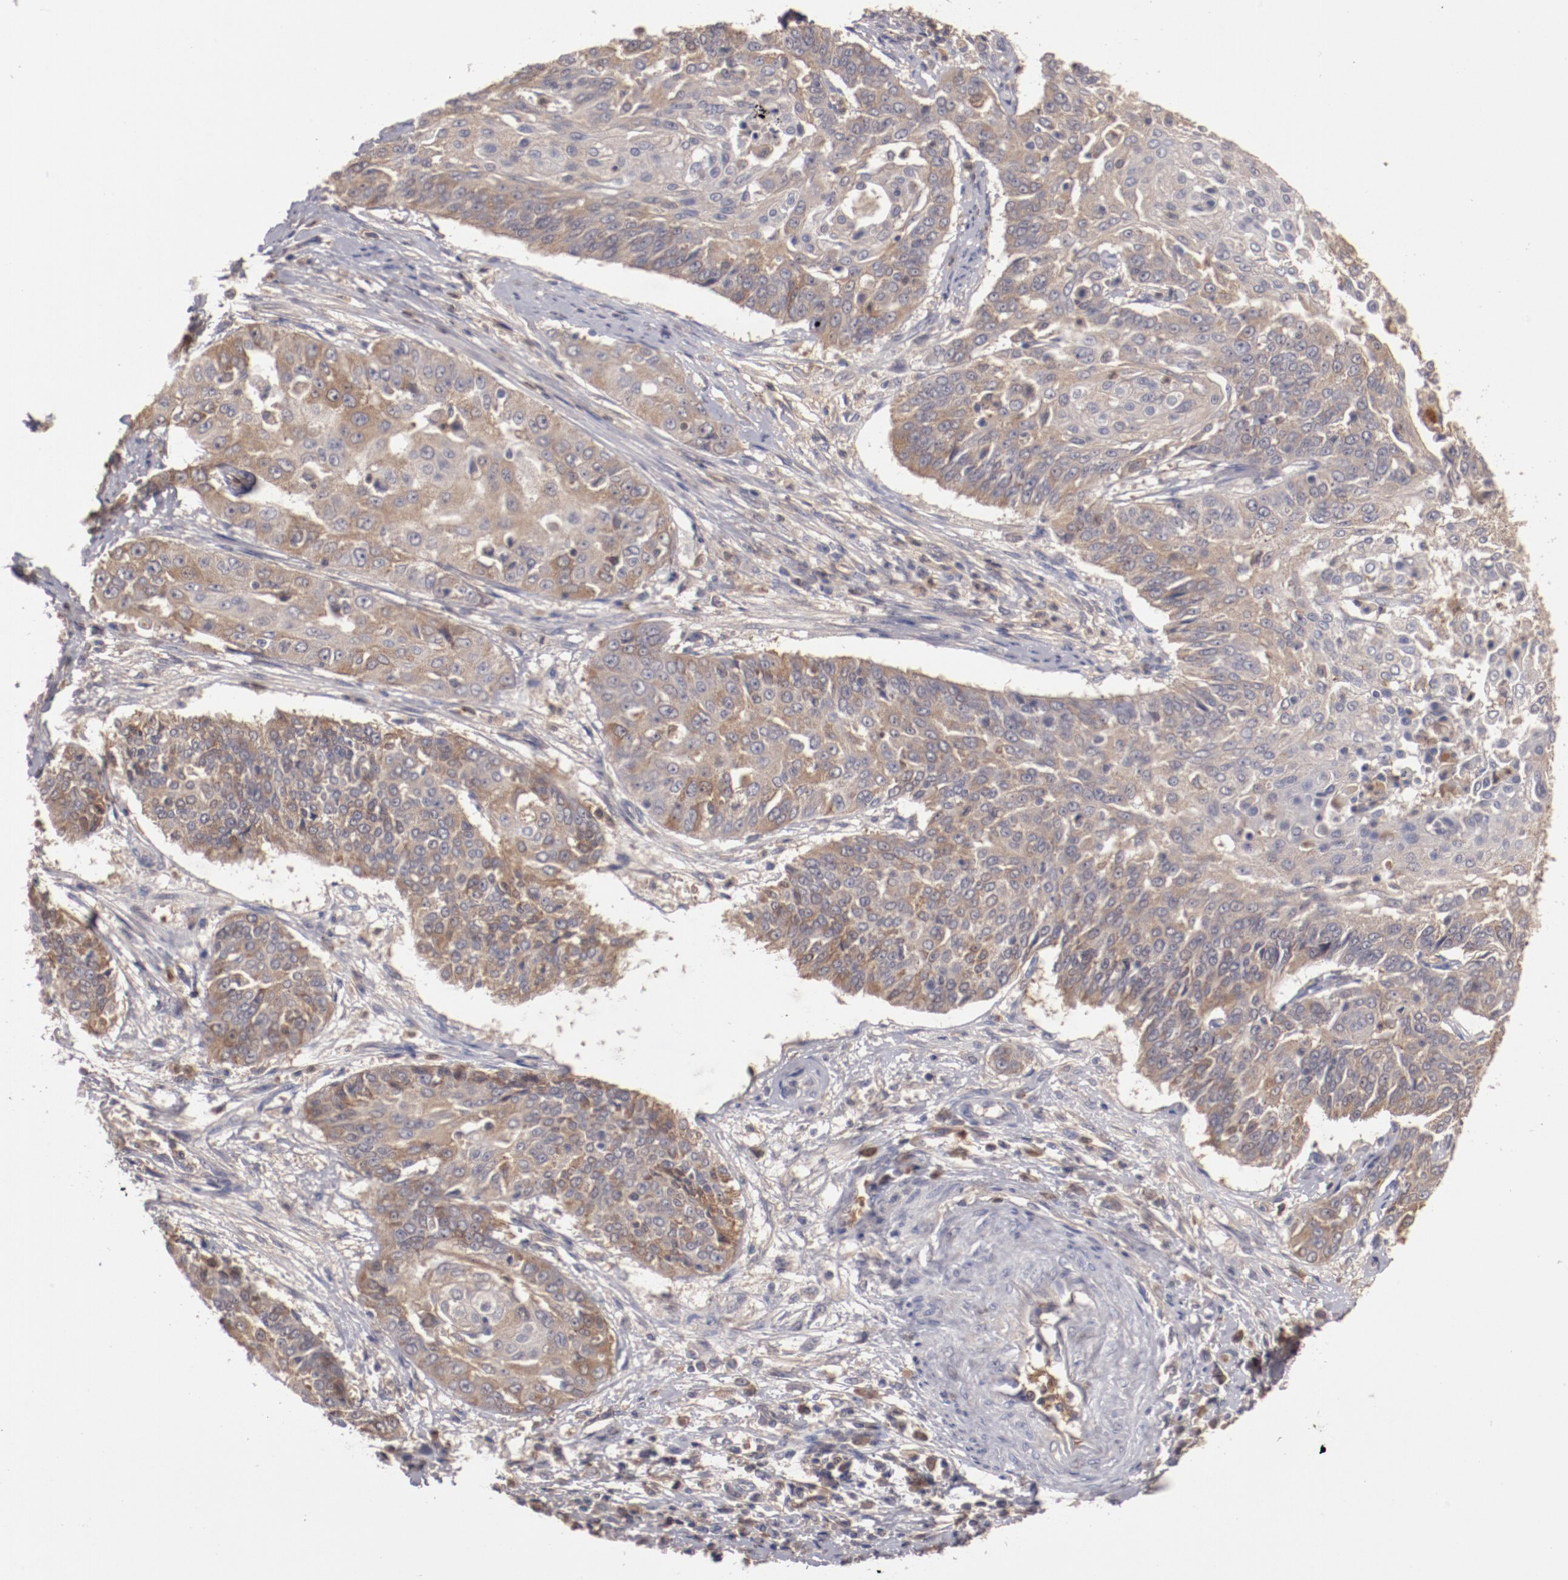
{"staining": {"intensity": "weak", "quantity": ">75%", "location": "cytoplasmic/membranous"}, "tissue": "cervical cancer", "cell_type": "Tumor cells", "image_type": "cancer", "snomed": [{"axis": "morphology", "description": "Squamous cell carcinoma, NOS"}, {"axis": "topography", "description": "Cervix"}], "caption": "Protein expression by immunohistochemistry (IHC) demonstrates weak cytoplasmic/membranous staining in about >75% of tumor cells in squamous cell carcinoma (cervical).", "gene": "CP", "patient": {"sex": "female", "age": 64}}